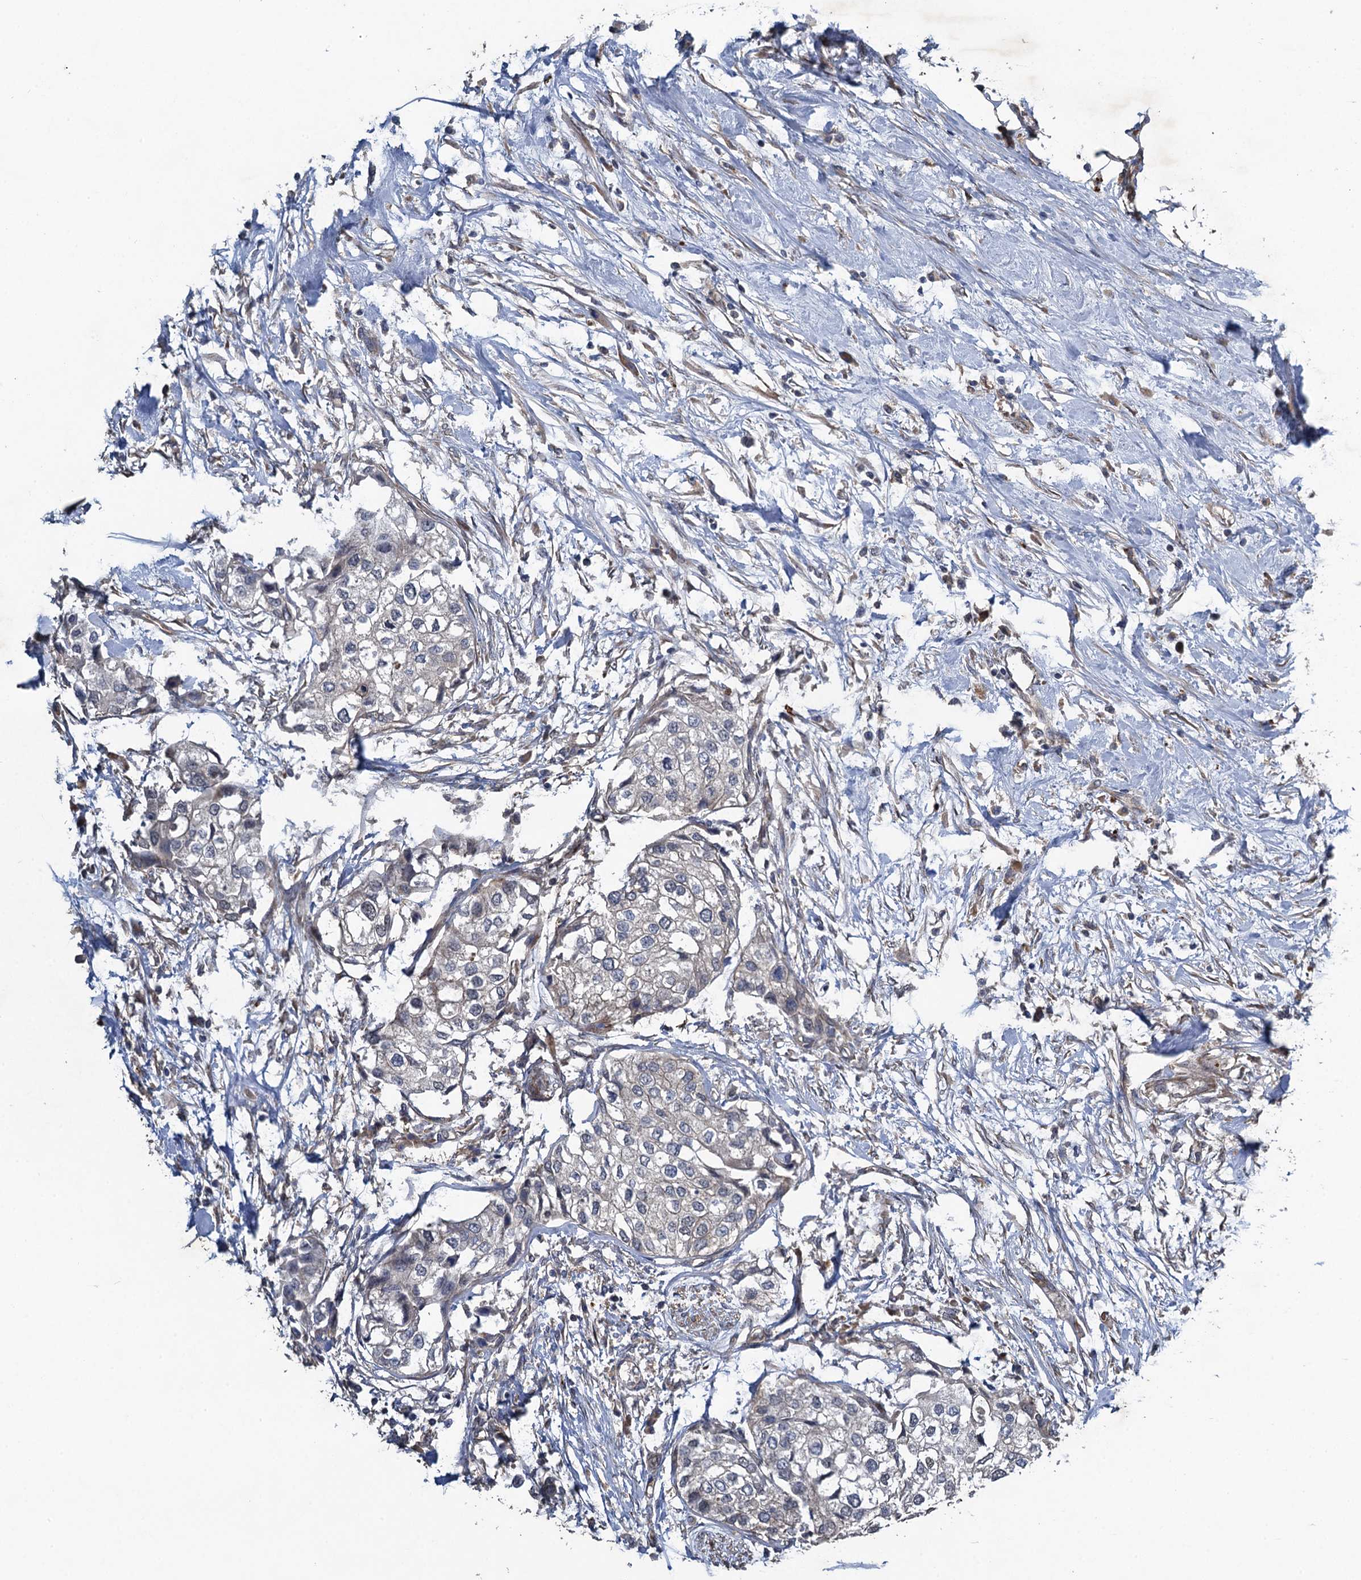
{"staining": {"intensity": "negative", "quantity": "none", "location": "none"}, "tissue": "urothelial cancer", "cell_type": "Tumor cells", "image_type": "cancer", "snomed": [{"axis": "morphology", "description": "Urothelial carcinoma, High grade"}, {"axis": "topography", "description": "Urinary bladder"}], "caption": "This is an immunohistochemistry (IHC) photomicrograph of human high-grade urothelial carcinoma. There is no staining in tumor cells.", "gene": "NUDT22", "patient": {"sex": "male", "age": 64}}